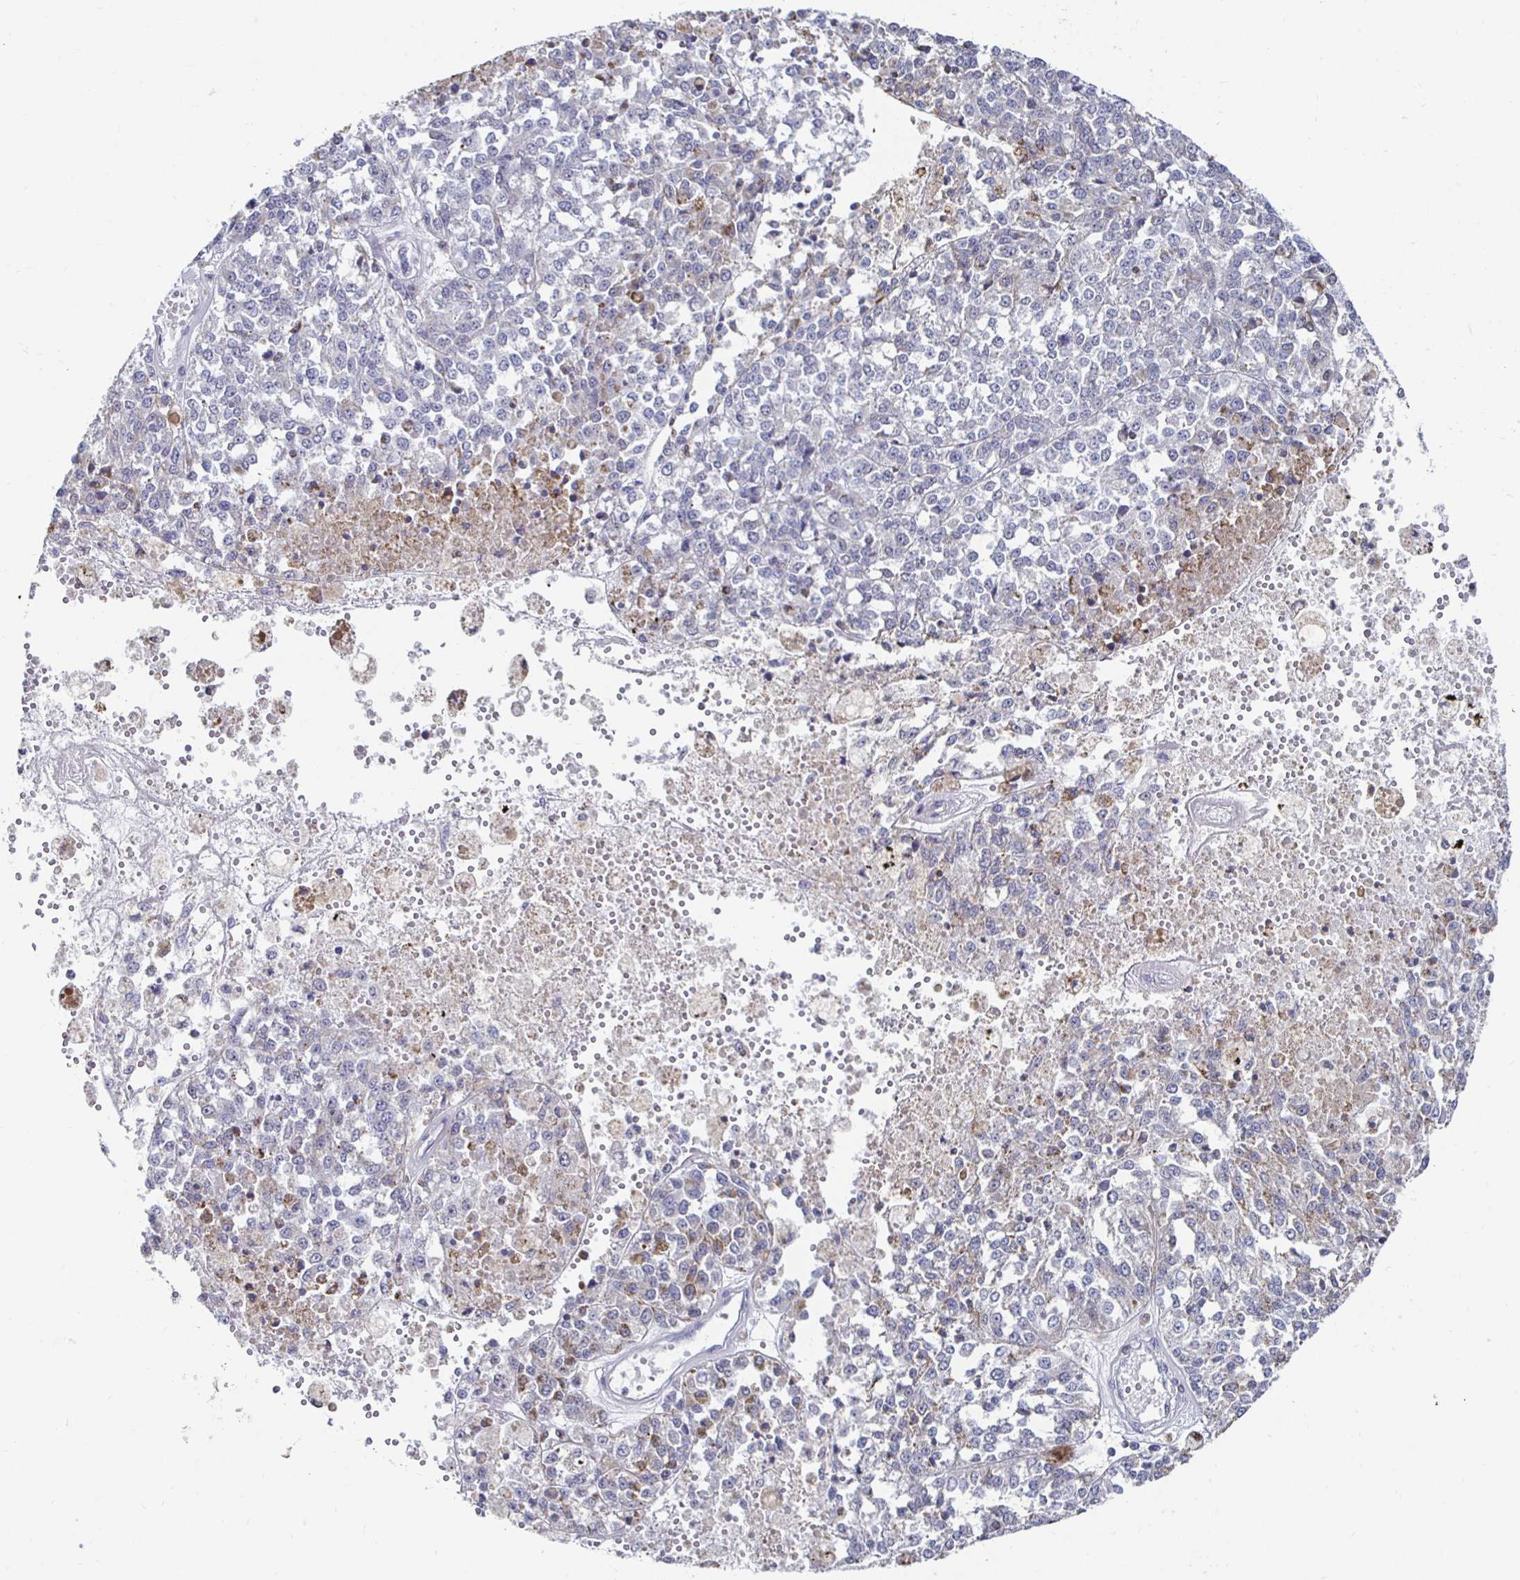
{"staining": {"intensity": "negative", "quantity": "none", "location": "none"}, "tissue": "melanoma", "cell_type": "Tumor cells", "image_type": "cancer", "snomed": [{"axis": "morphology", "description": "Malignant melanoma, Metastatic site"}, {"axis": "topography", "description": "Lymph node"}], "caption": "An IHC micrograph of melanoma is shown. There is no staining in tumor cells of melanoma.", "gene": "NOCT", "patient": {"sex": "female", "age": 64}}